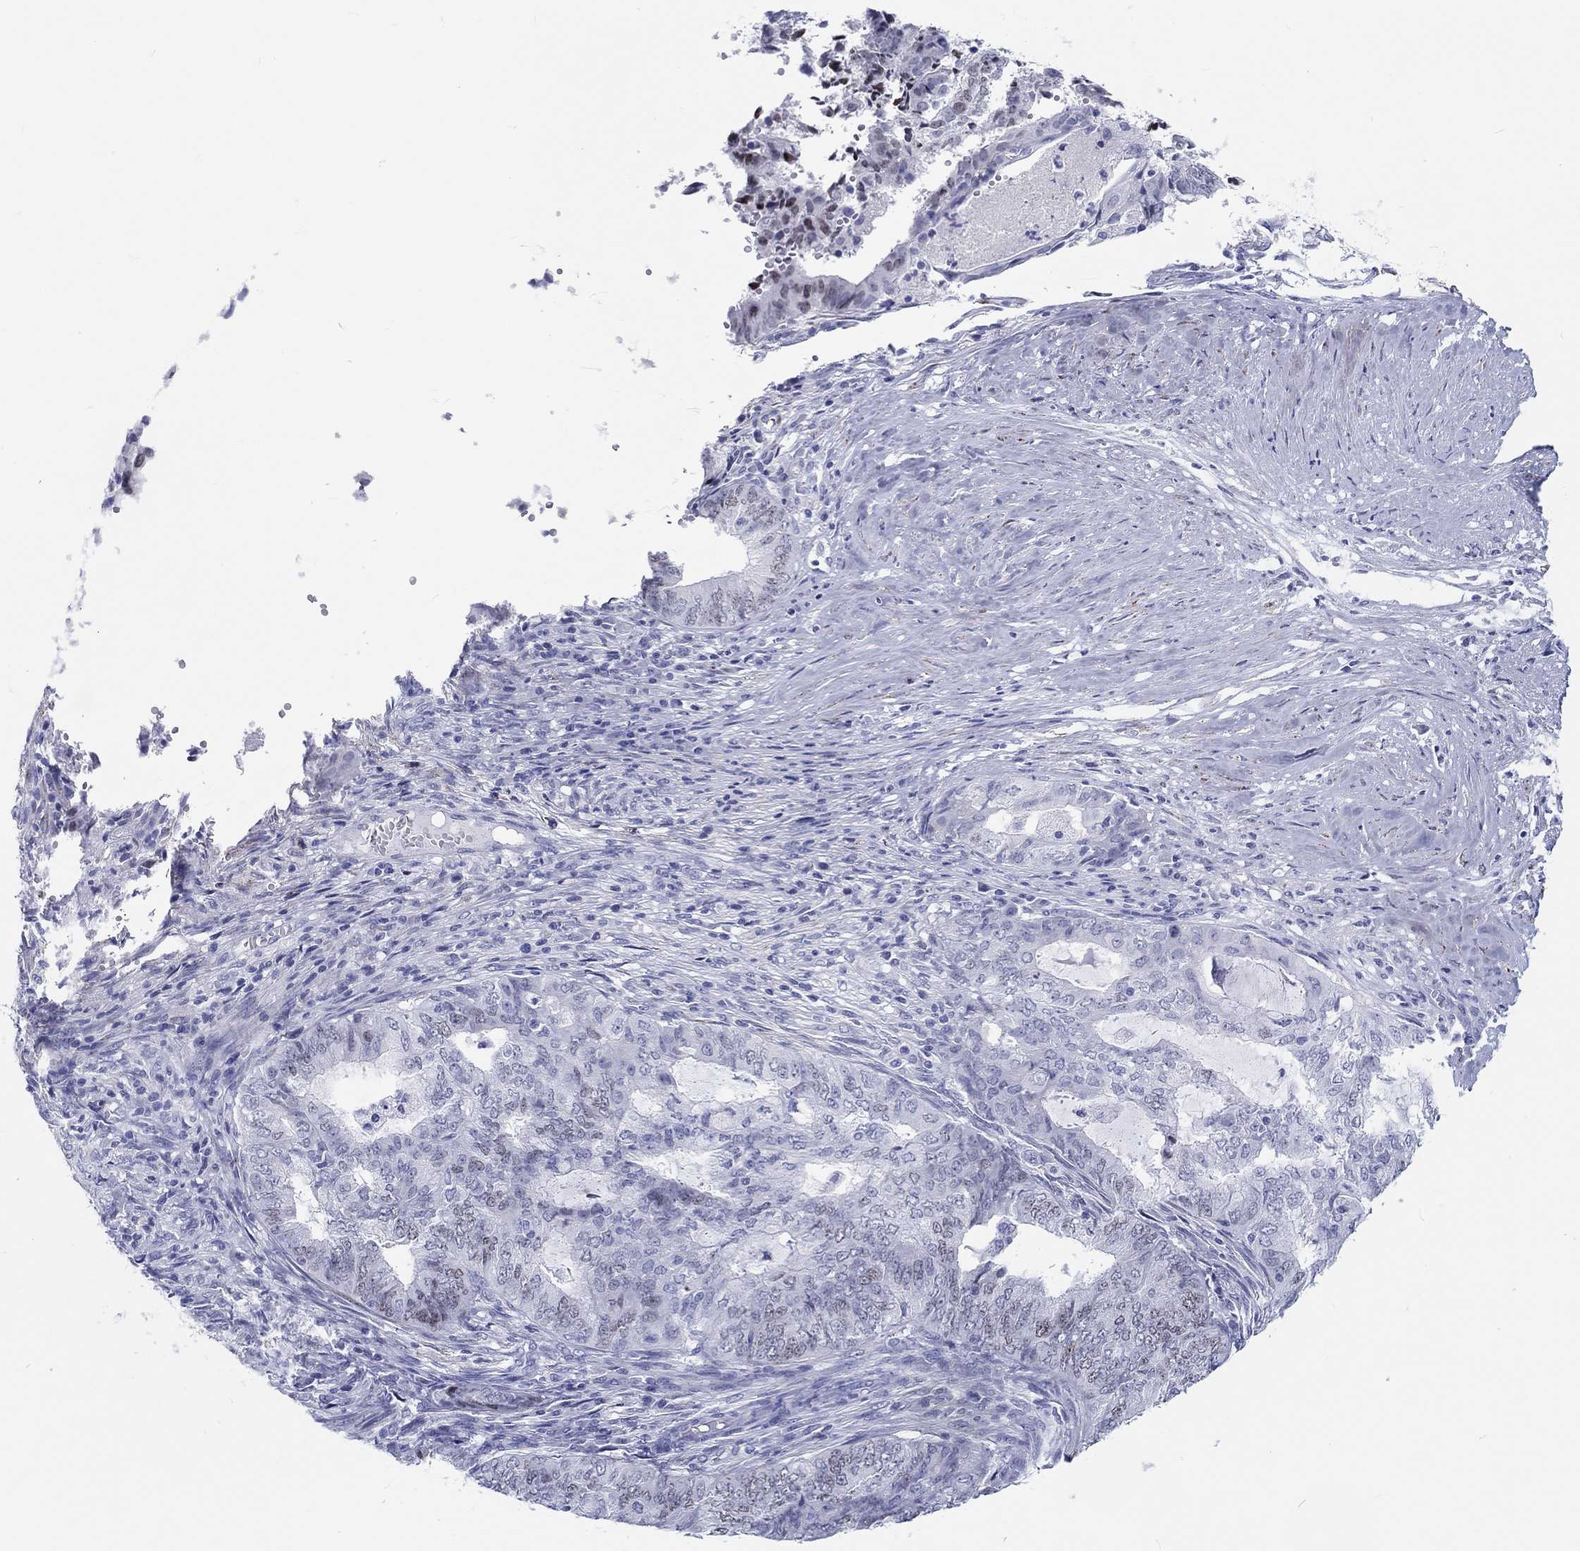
{"staining": {"intensity": "negative", "quantity": "none", "location": "none"}, "tissue": "endometrial cancer", "cell_type": "Tumor cells", "image_type": "cancer", "snomed": [{"axis": "morphology", "description": "Adenocarcinoma, NOS"}, {"axis": "topography", "description": "Endometrium"}], "caption": "Micrograph shows no protein positivity in tumor cells of endometrial cancer tissue.", "gene": "H1-1", "patient": {"sex": "female", "age": 62}}